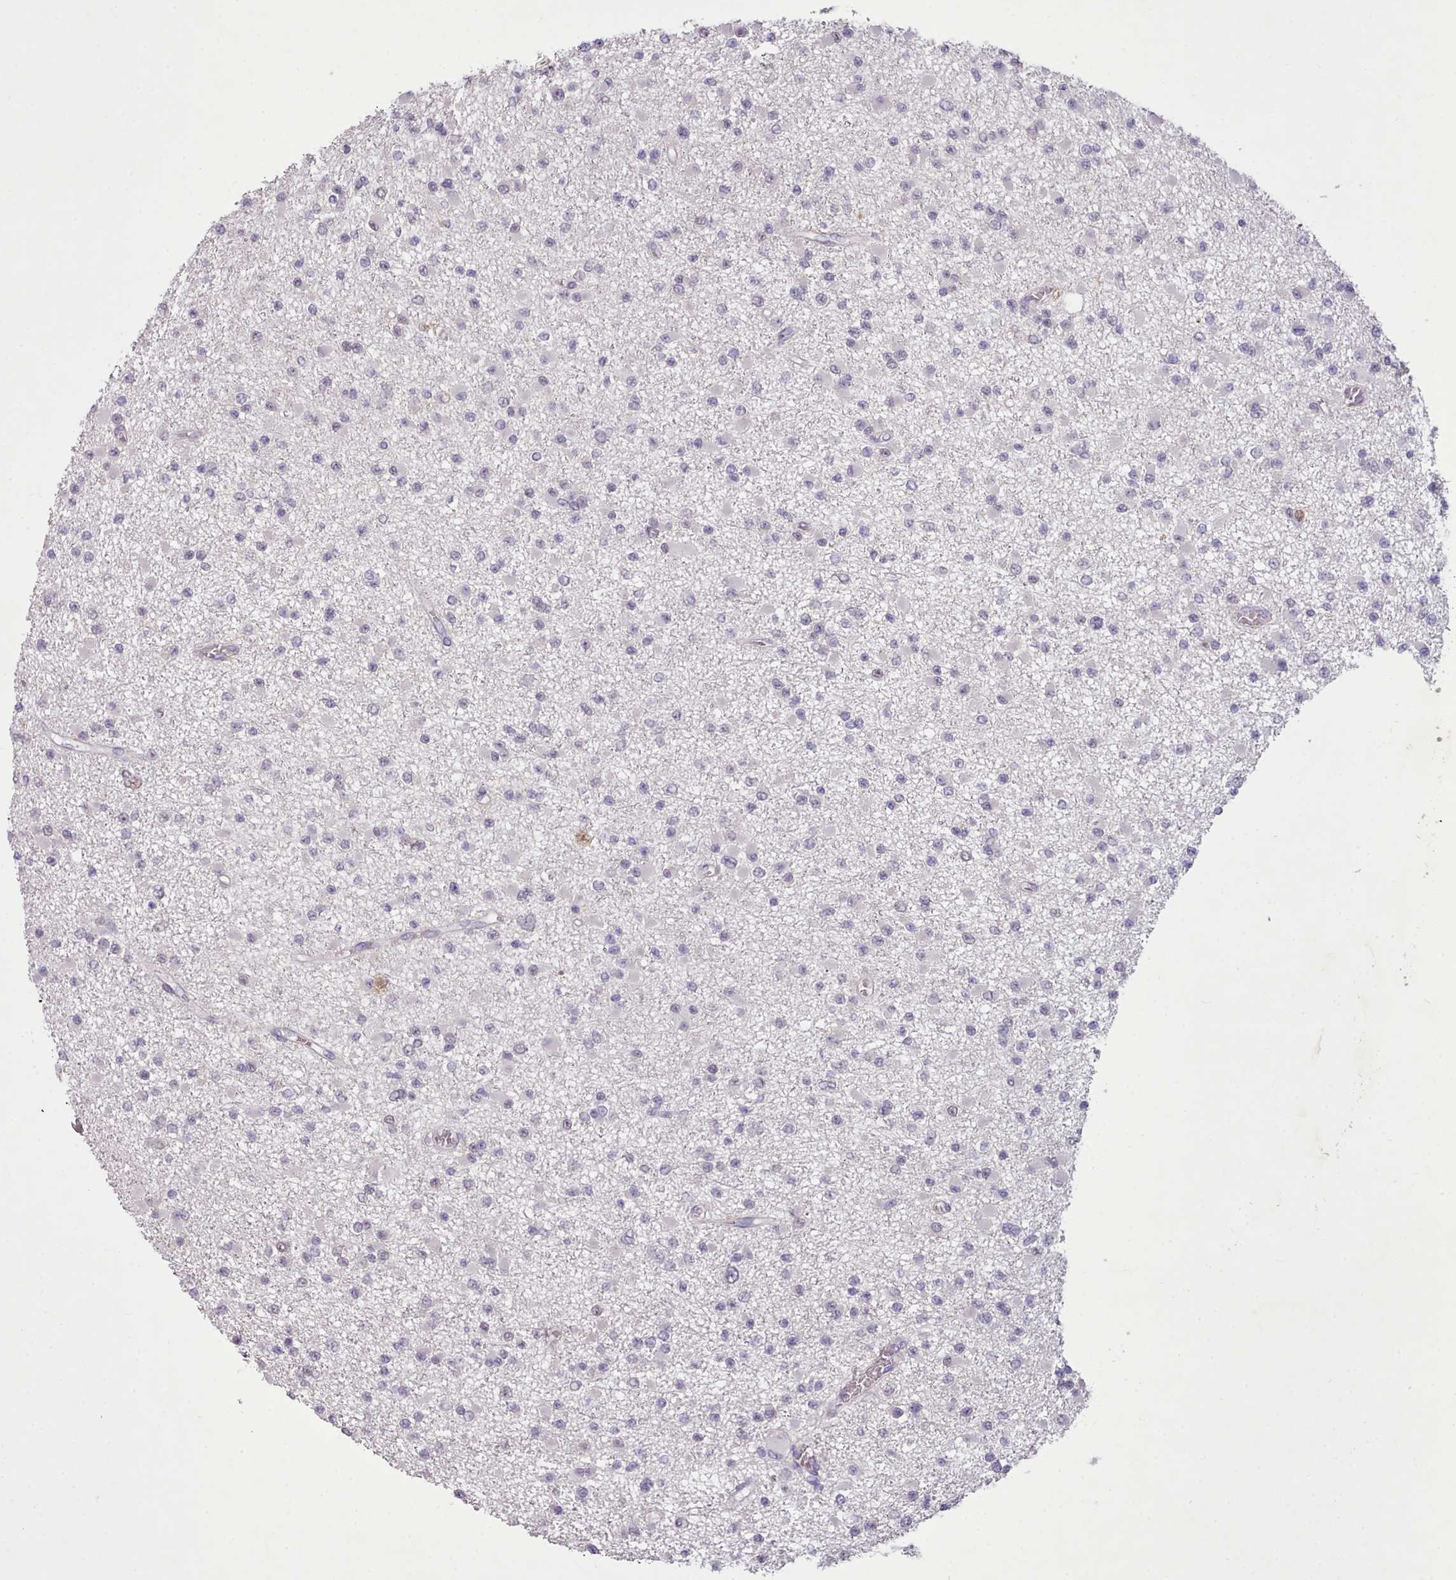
{"staining": {"intensity": "moderate", "quantity": "<25%", "location": "nuclear"}, "tissue": "glioma", "cell_type": "Tumor cells", "image_type": "cancer", "snomed": [{"axis": "morphology", "description": "Glioma, malignant, Low grade"}, {"axis": "topography", "description": "Brain"}], "caption": "IHC (DAB (3,3'-diaminobenzidine)) staining of human malignant glioma (low-grade) demonstrates moderate nuclear protein positivity in approximately <25% of tumor cells. The staining was performed using DAB, with brown indicating positive protein expression. Nuclei are stained blue with hematoxylin.", "gene": "DPF1", "patient": {"sex": "female", "age": 22}}